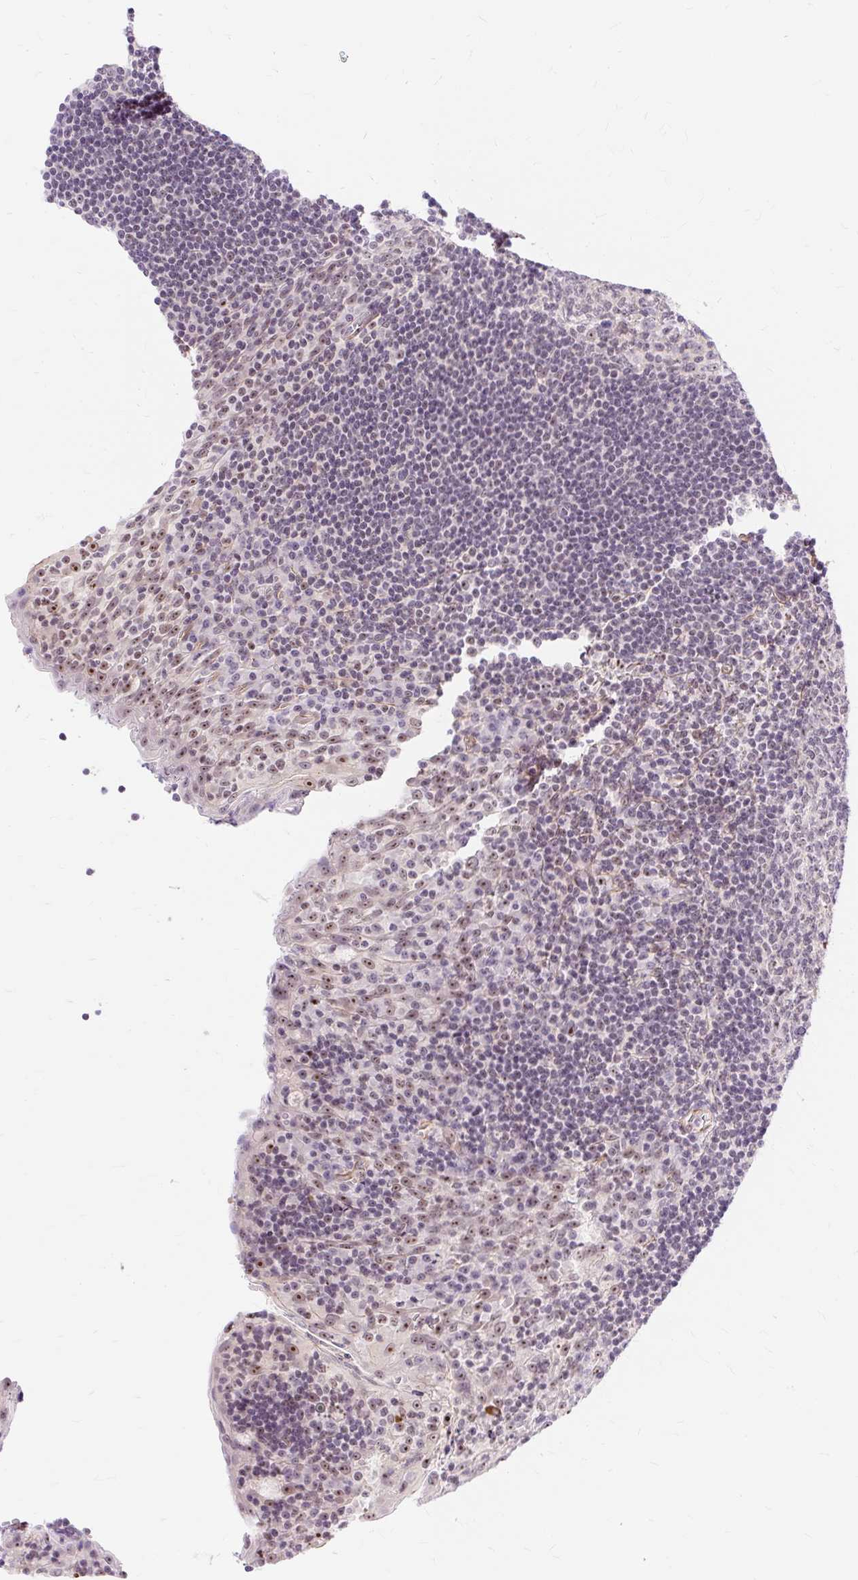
{"staining": {"intensity": "moderate", "quantity": "<25%", "location": "nuclear"}, "tissue": "tonsil", "cell_type": "Germinal center cells", "image_type": "normal", "snomed": [{"axis": "morphology", "description": "Normal tissue, NOS"}, {"axis": "topography", "description": "Tonsil"}], "caption": "Protein staining exhibits moderate nuclear positivity in about <25% of germinal center cells in unremarkable tonsil.", "gene": "OBP2A", "patient": {"sex": "male", "age": 17}}